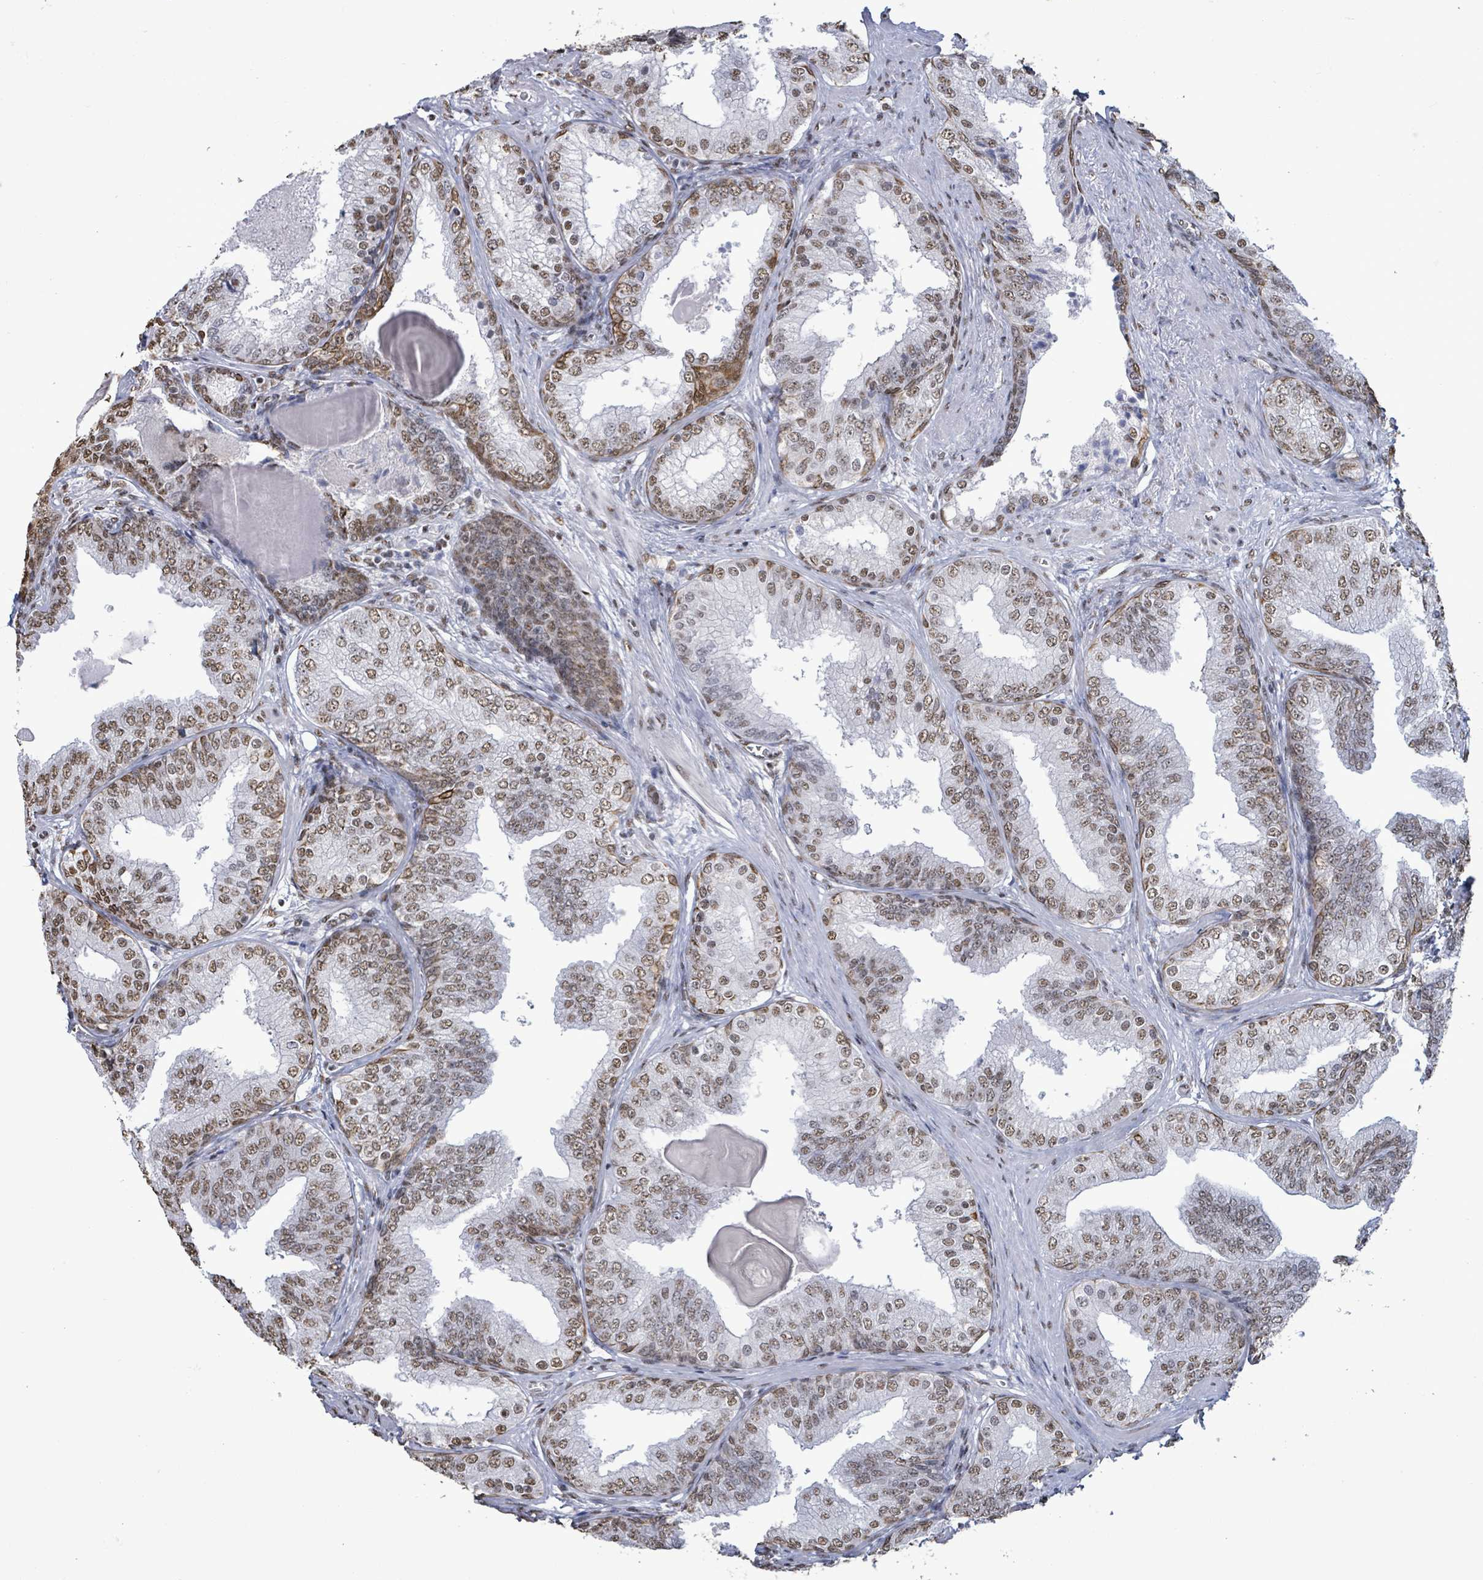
{"staining": {"intensity": "moderate", "quantity": ">75%", "location": "nuclear"}, "tissue": "prostate cancer", "cell_type": "Tumor cells", "image_type": "cancer", "snomed": [{"axis": "morphology", "description": "Adenocarcinoma, High grade"}, {"axis": "topography", "description": "Prostate"}], "caption": "Protein staining displays moderate nuclear positivity in about >75% of tumor cells in prostate cancer (high-grade adenocarcinoma).", "gene": "SAMD14", "patient": {"sex": "male", "age": 63}}